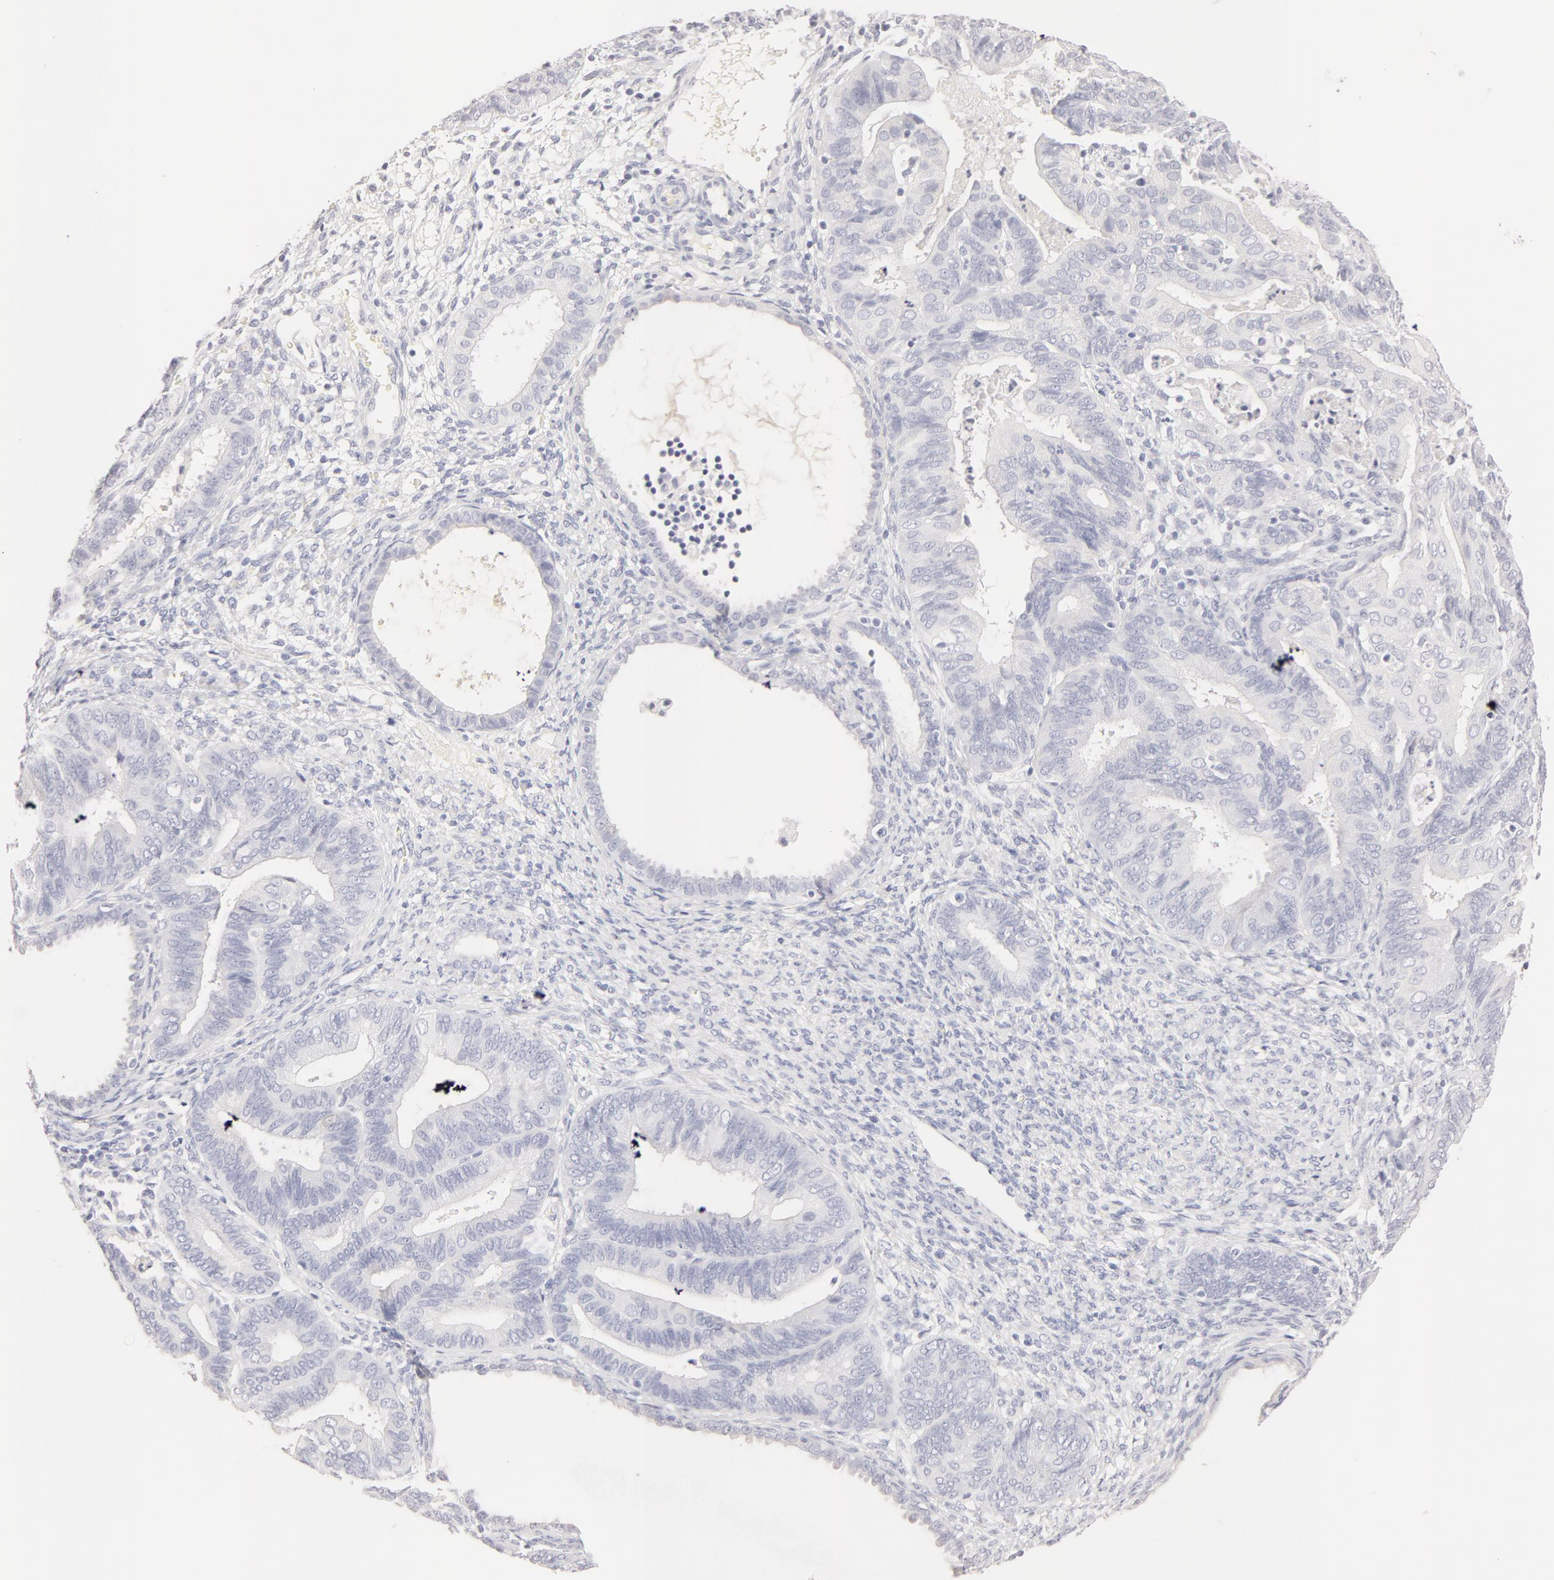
{"staining": {"intensity": "negative", "quantity": "none", "location": "none"}, "tissue": "endometrial cancer", "cell_type": "Tumor cells", "image_type": "cancer", "snomed": [{"axis": "morphology", "description": "Adenocarcinoma, NOS"}, {"axis": "topography", "description": "Endometrium"}], "caption": "A high-resolution micrograph shows immunohistochemistry staining of endometrial cancer, which exhibits no significant expression in tumor cells. (Stains: DAB immunohistochemistry (IHC) with hematoxylin counter stain, Microscopy: brightfield microscopy at high magnification).", "gene": "LGALS7B", "patient": {"sex": "female", "age": 63}}